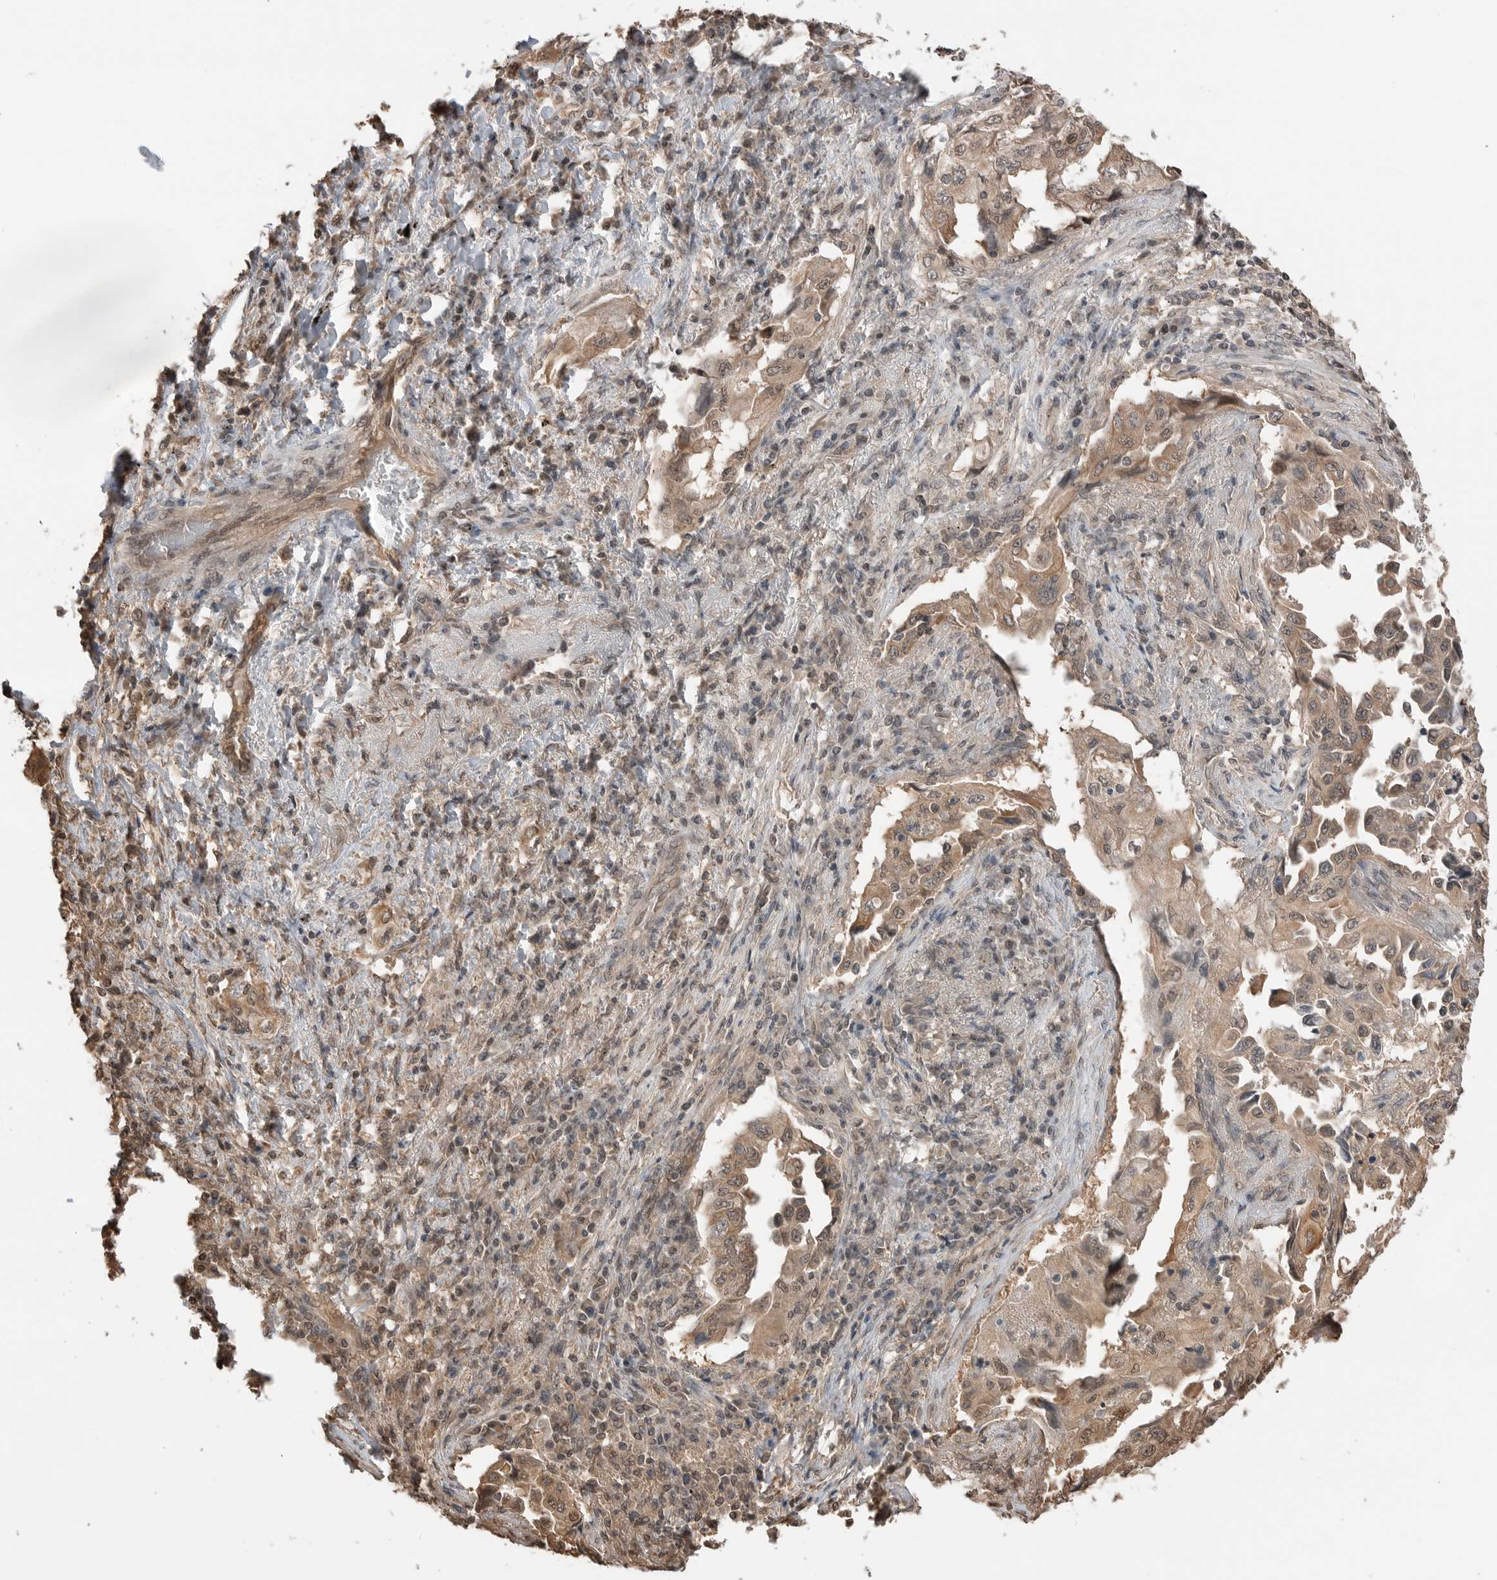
{"staining": {"intensity": "moderate", "quantity": ">75%", "location": "cytoplasmic/membranous"}, "tissue": "lung cancer", "cell_type": "Tumor cells", "image_type": "cancer", "snomed": [{"axis": "morphology", "description": "Adenocarcinoma, NOS"}, {"axis": "topography", "description": "Lung"}], "caption": "There is medium levels of moderate cytoplasmic/membranous staining in tumor cells of lung cancer (adenocarcinoma), as demonstrated by immunohistochemical staining (brown color).", "gene": "PEAK1", "patient": {"sex": "female", "age": 51}}